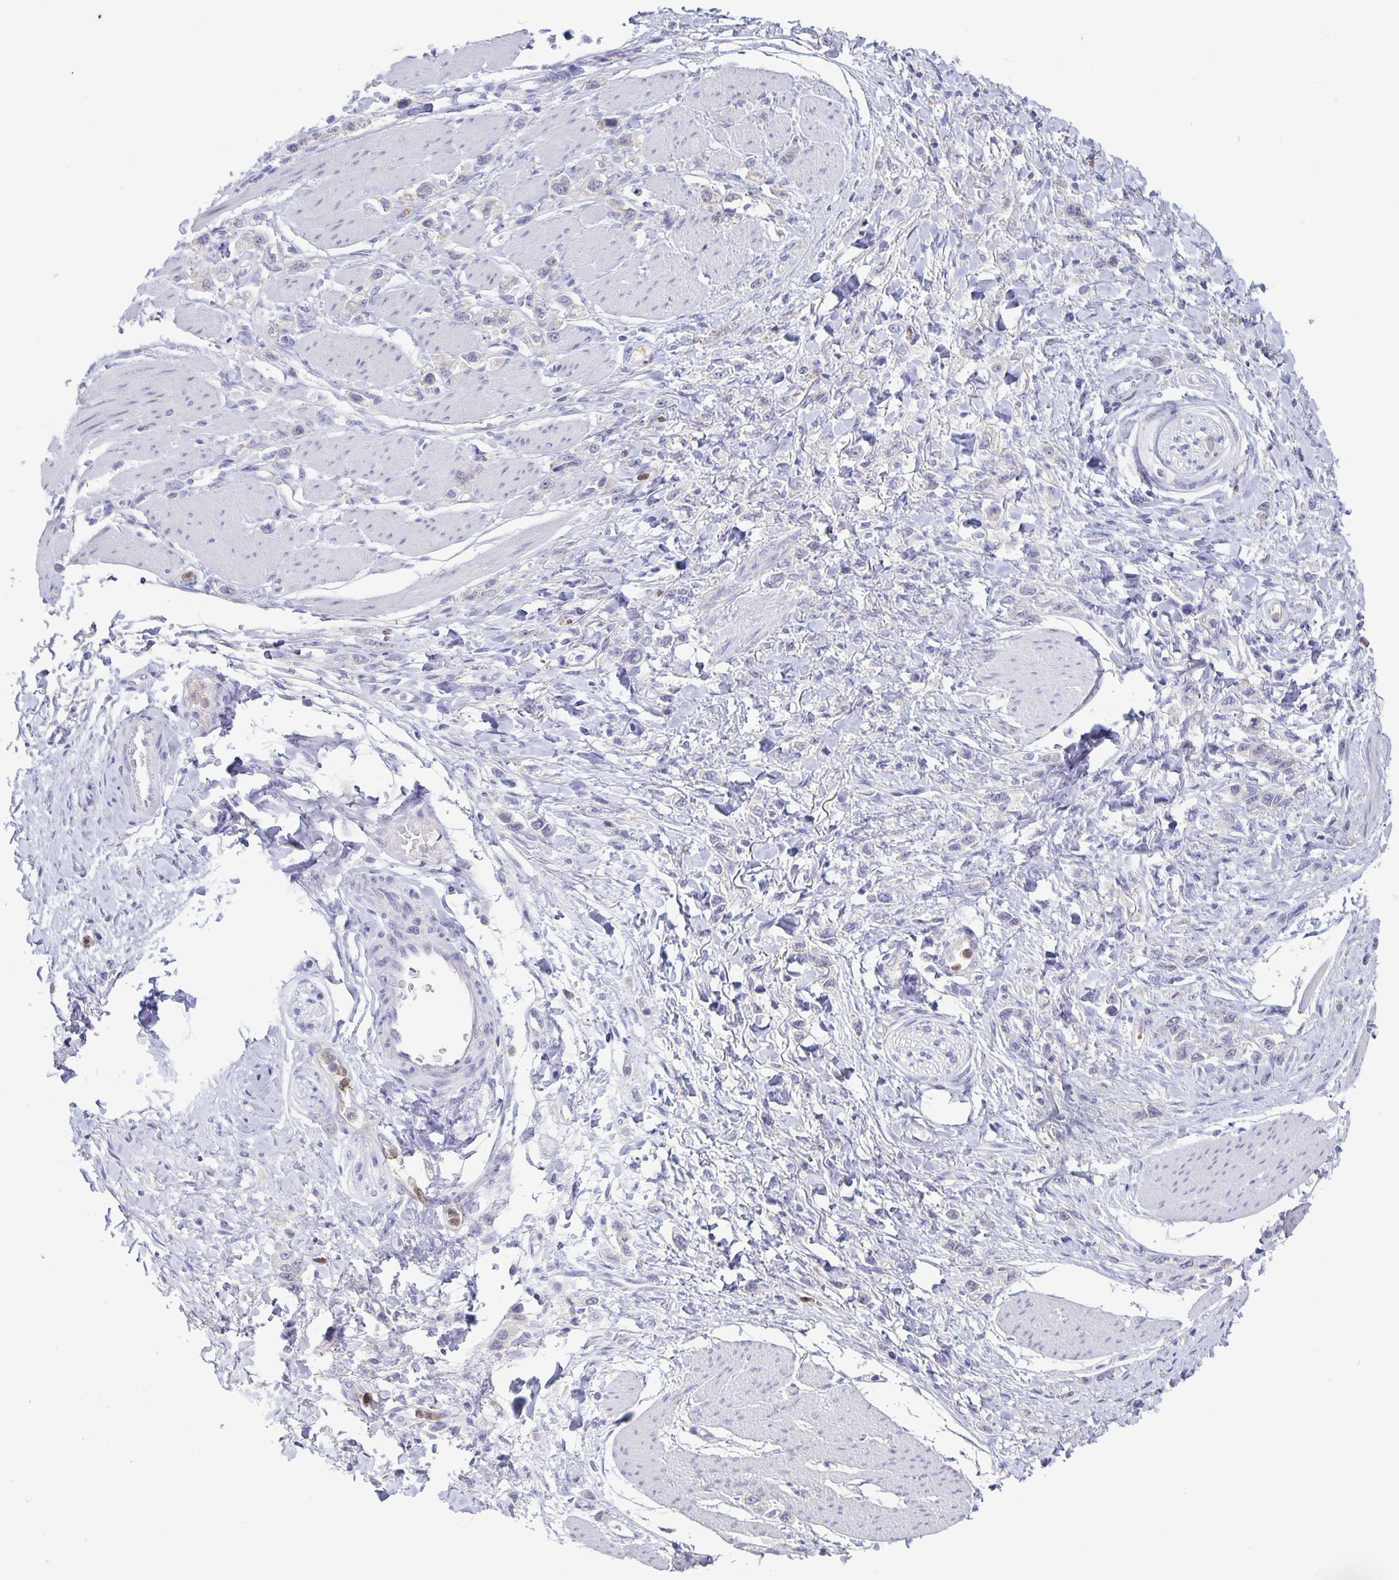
{"staining": {"intensity": "negative", "quantity": "none", "location": "none"}, "tissue": "stomach cancer", "cell_type": "Tumor cells", "image_type": "cancer", "snomed": [{"axis": "morphology", "description": "Adenocarcinoma, NOS"}, {"axis": "topography", "description": "Stomach"}], "caption": "An image of human adenocarcinoma (stomach) is negative for staining in tumor cells. (Brightfield microscopy of DAB (3,3'-diaminobenzidine) IHC at high magnification).", "gene": "PLCB3", "patient": {"sex": "female", "age": 65}}